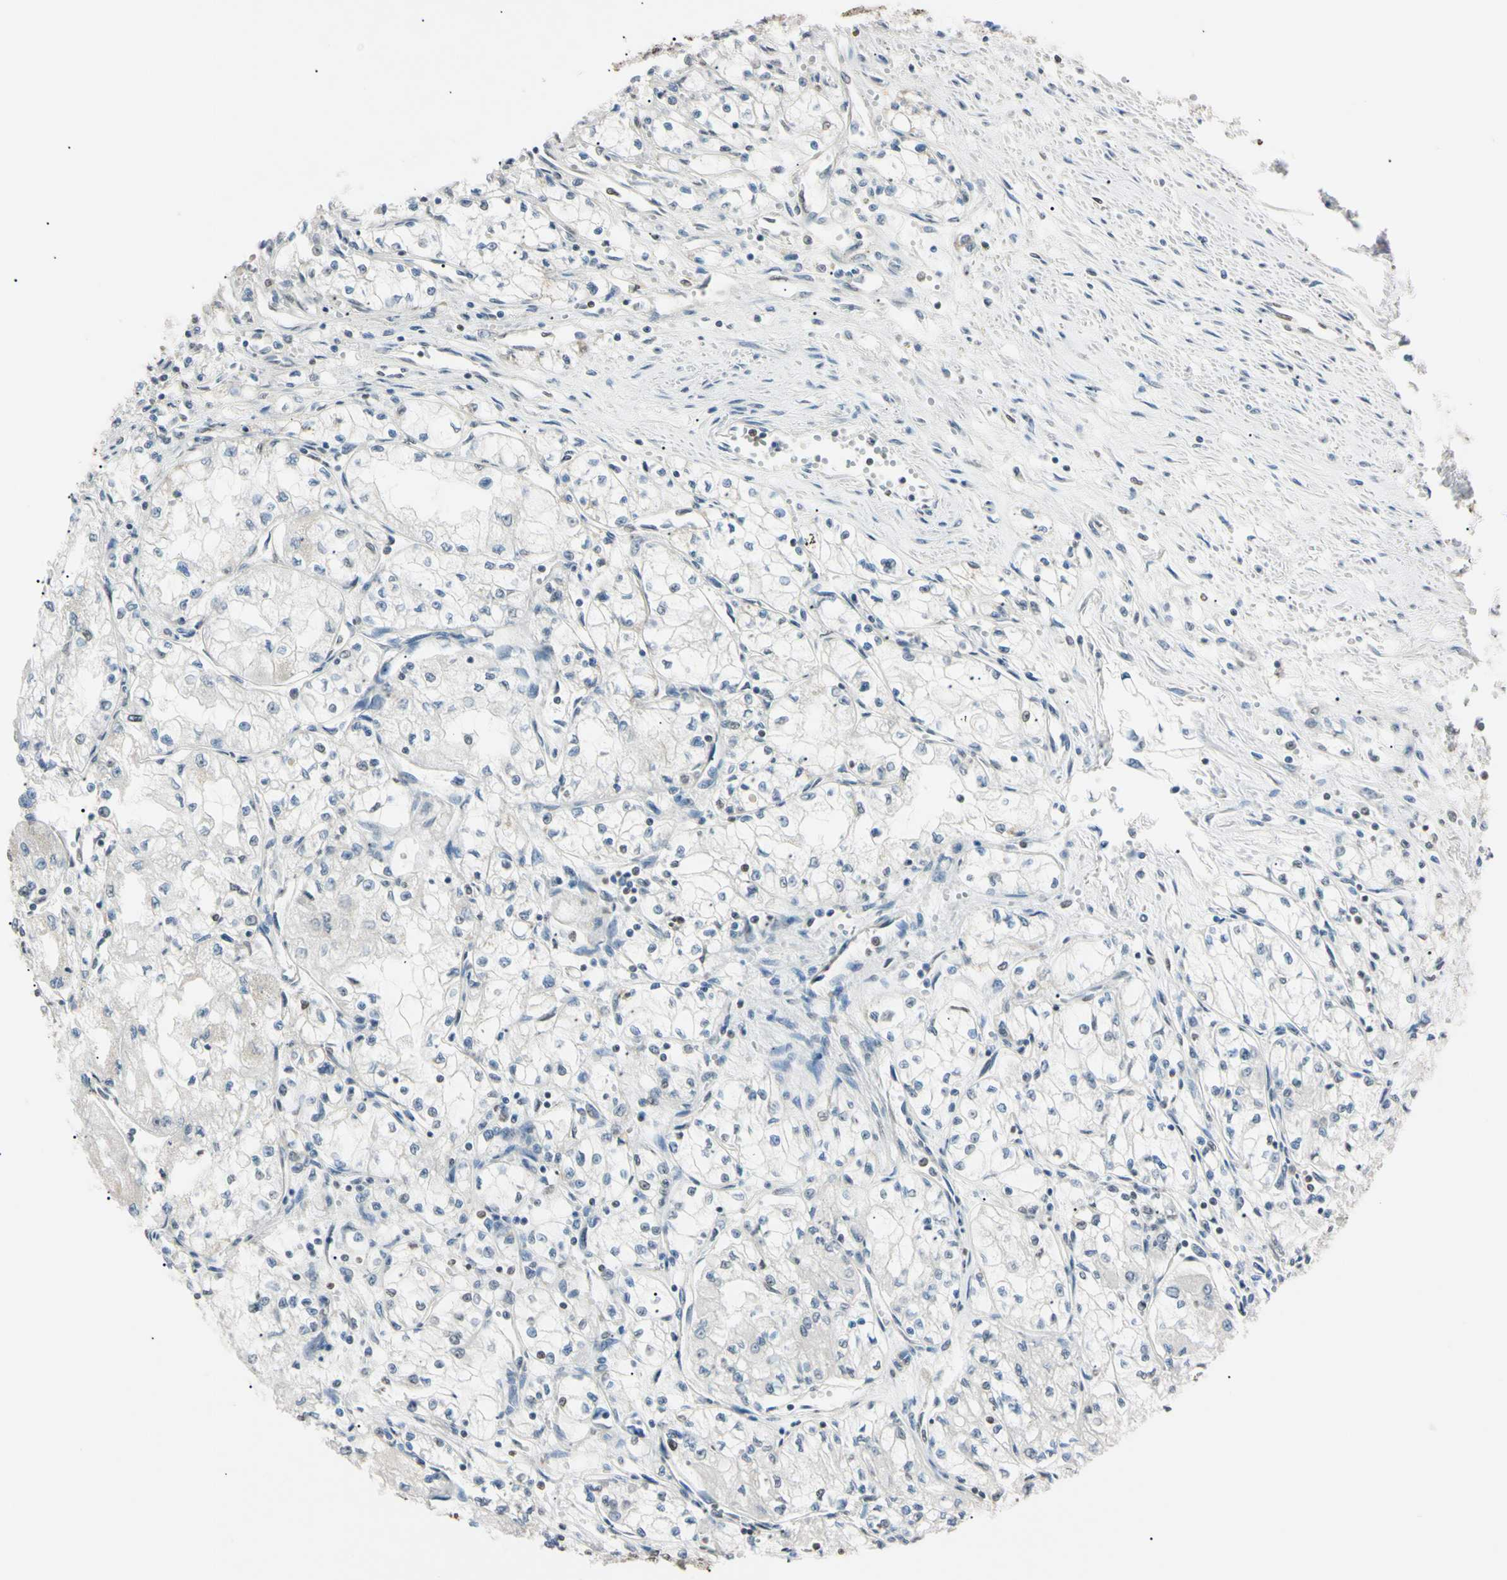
{"staining": {"intensity": "weak", "quantity": "<25%", "location": "nuclear"}, "tissue": "renal cancer", "cell_type": "Tumor cells", "image_type": "cancer", "snomed": [{"axis": "morphology", "description": "Normal tissue, NOS"}, {"axis": "morphology", "description": "Adenocarcinoma, NOS"}, {"axis": "topography", "description": "Kidney"}], "caption": "This is an immunohistochemistry (IHC) photomicrograph of human renal cancer (adenocarcinoma). There is no staining in tumor cells.", "gene": "CDC45", "patient": {"sex": "male", "age": 59}}